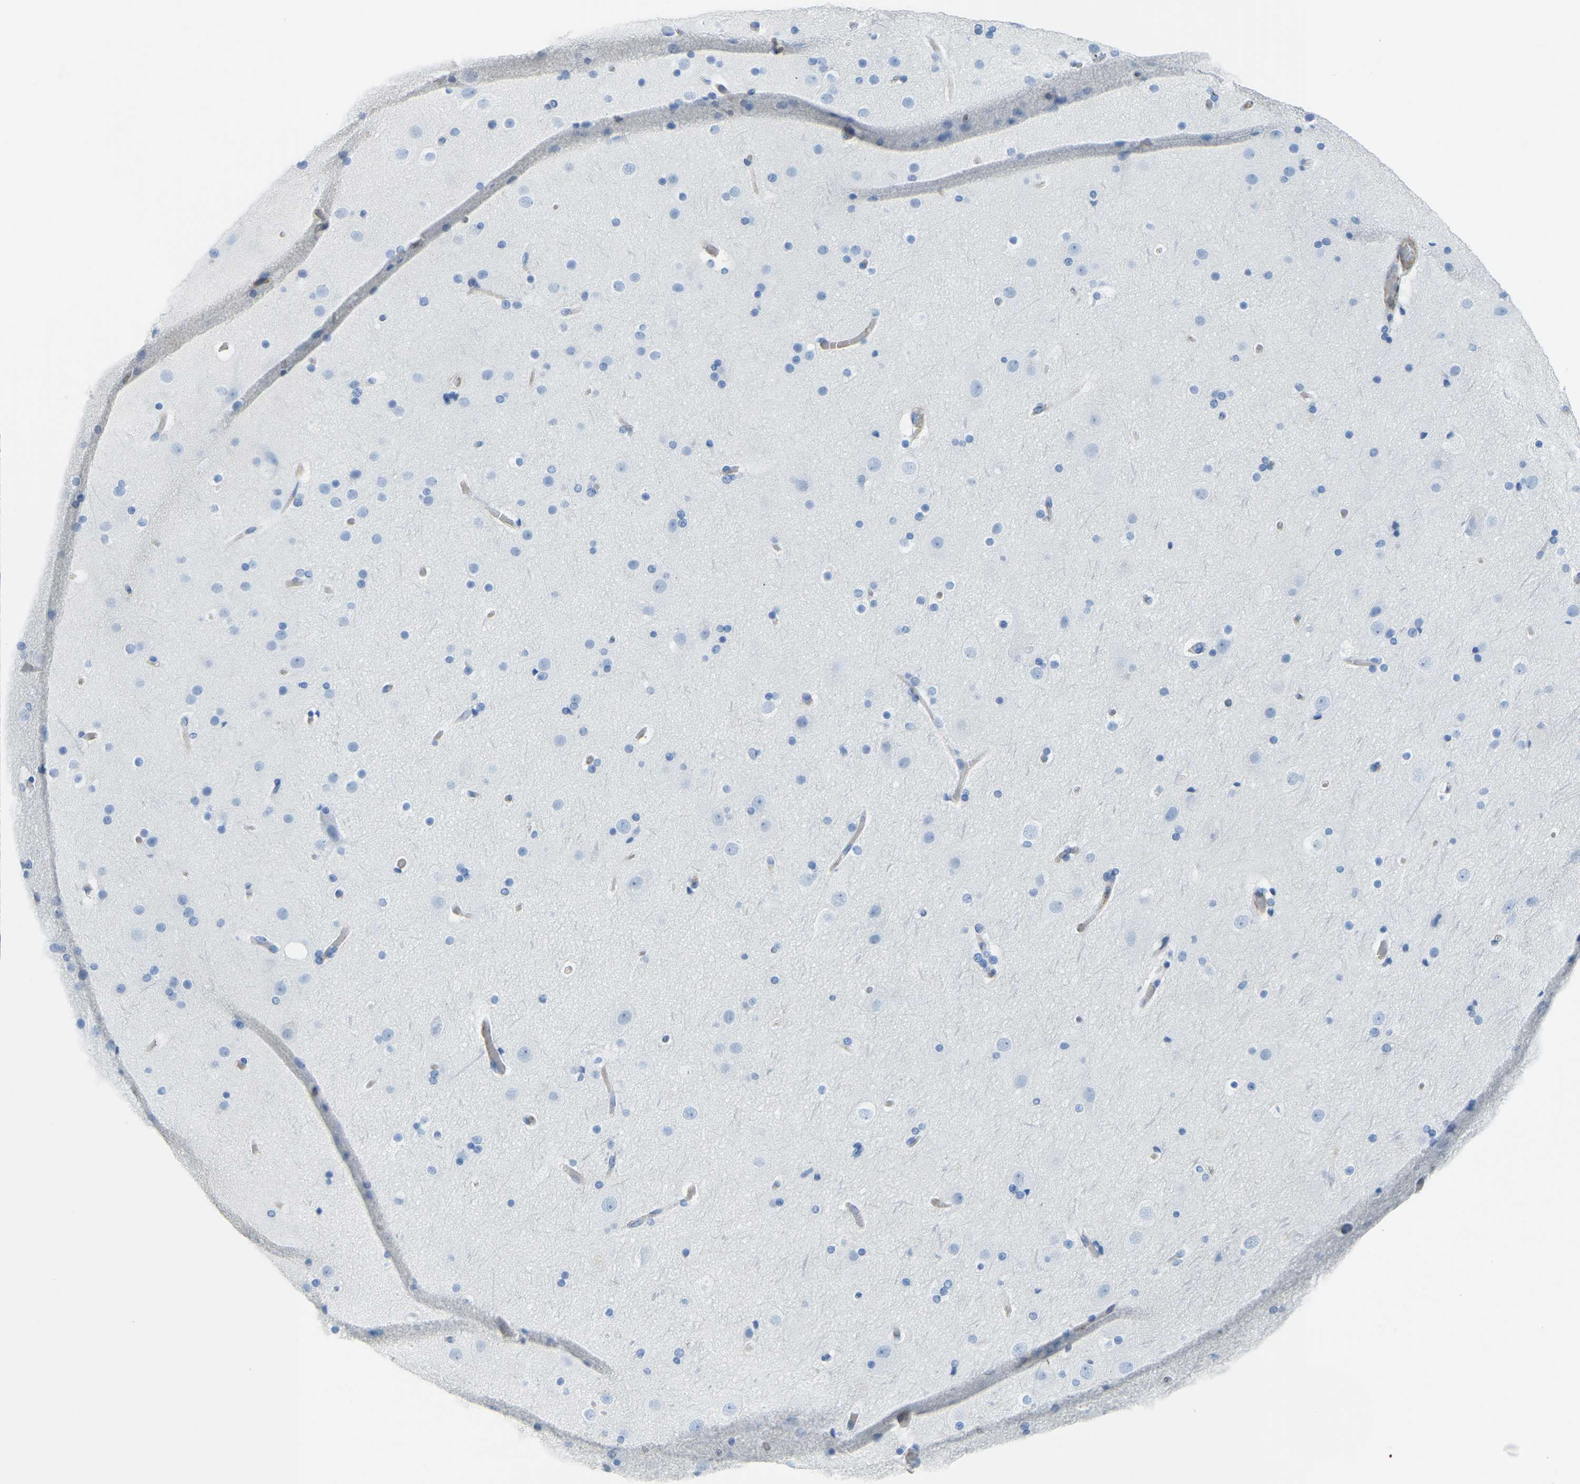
{"staining": {"intensity": "moderate", "quantity": "25%-75%", "location": "cytoplasmic/membranous"}, "tissue": "cerebral cortex", "cell_type": "Endothelial cells", "image_type": "normal", "snomed": [{"axis": "morphology", "description": "Normal tissue, NOS"}, {"axis": "topography", "description": "Cerebral cortex"}], "caption": "Immunohistochemical staining of normal human cerebral cortex displays moderate cytoplasmic/membranous protein staining in approximately 25%-75% of endothelial cells. (DAB (3,3'-diaminobenzidine) IHC, brown staining for protein, blue staining for nuclei).", "gene": "MYL3", "patient": {"sex": "male", "age": 57}}